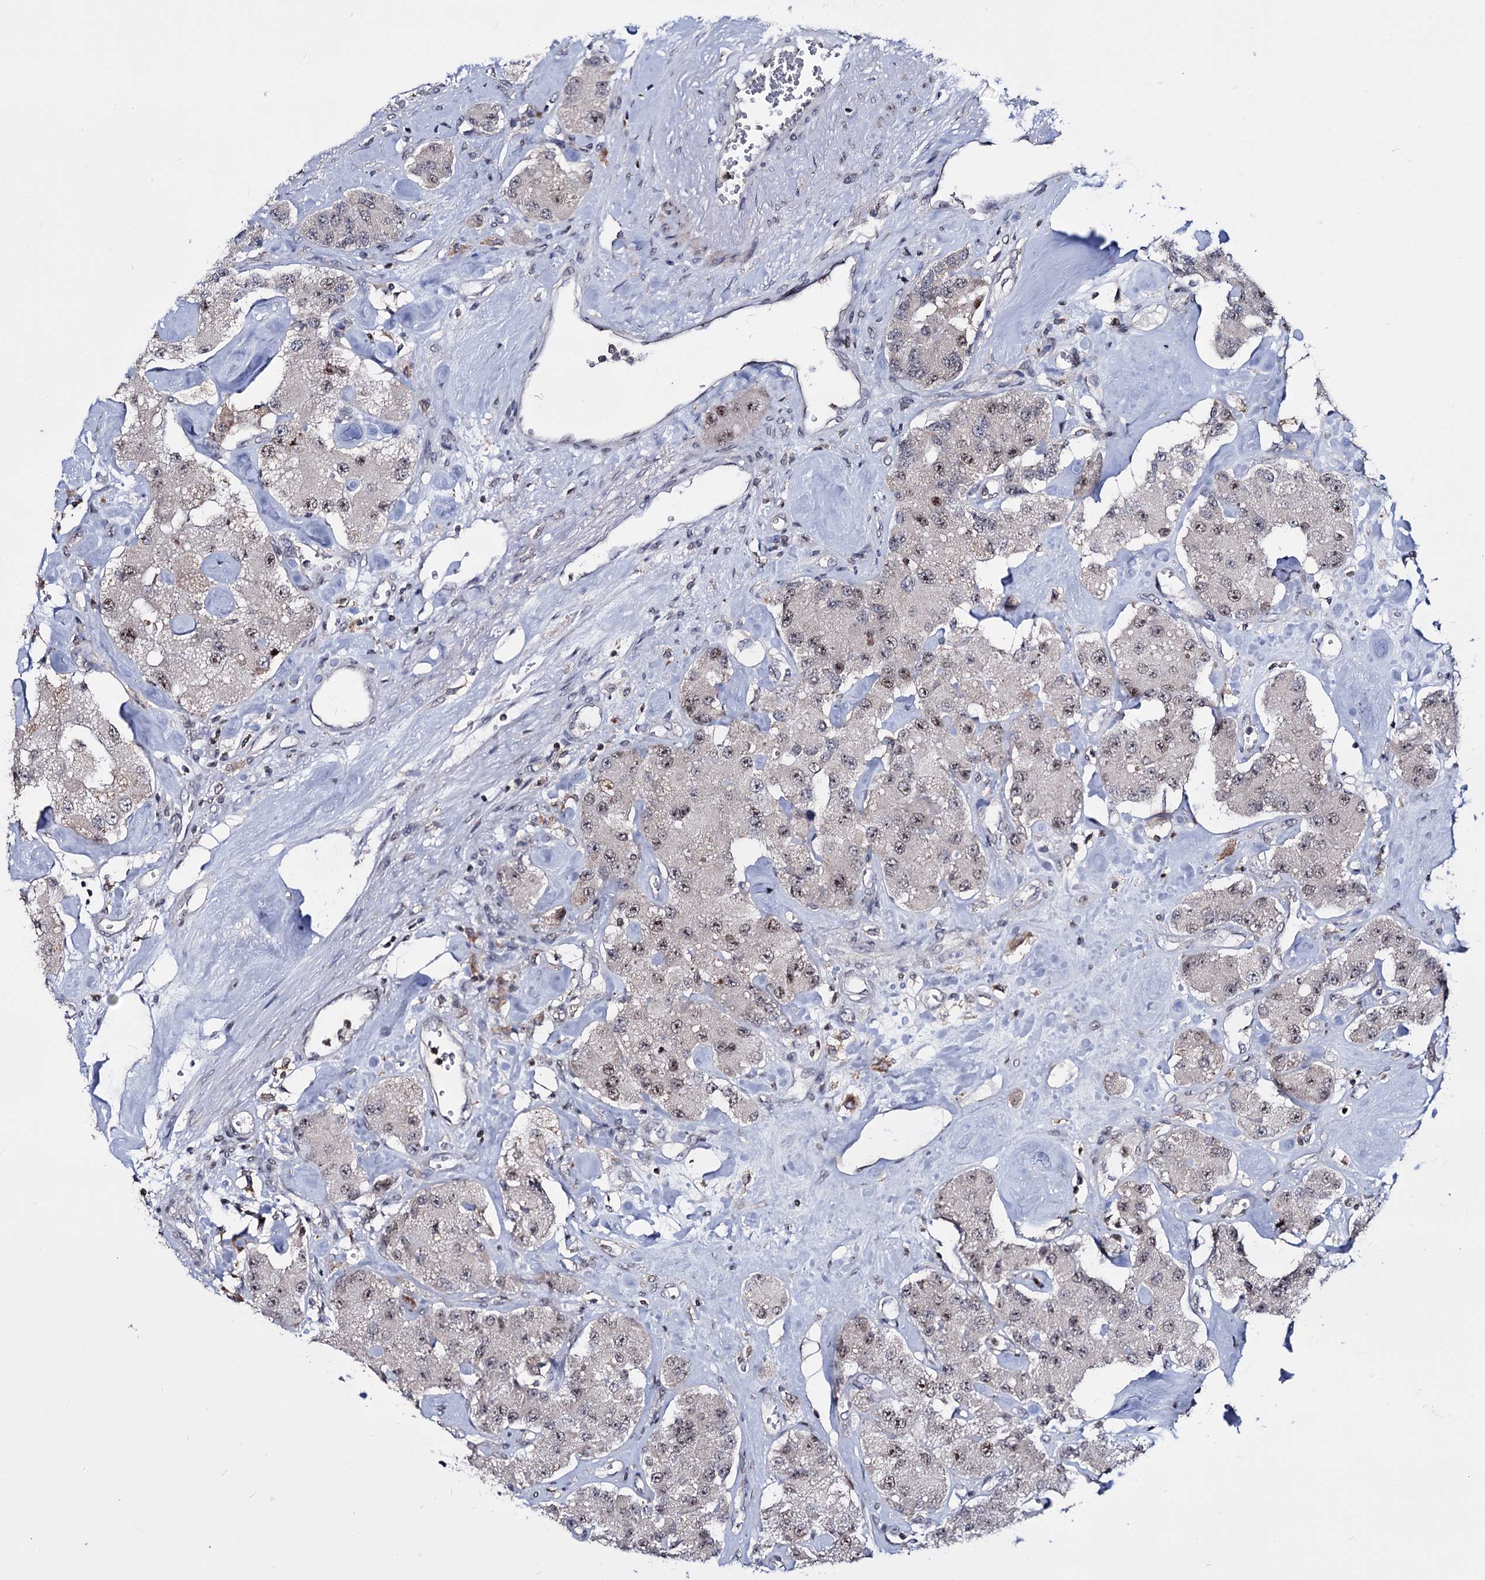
{"staining": {"intensity": "weak", "quantity": ">75%", "location": "nuclear"}, "tissue": "carcinoid", "cell_type": "Tumor cells", "image_type": "cancer", "snomed": [{"axis": "morphology", "description": "Carcinoid, malignant, NOS"}, {"axis": "topography", "description": "Pancreas"}], "caption": "Malignant carcinoid stained for a protein (brown) exhibits weak nuclear positive positivity in about >75% of tumor cells.", "gene": "SMCHD1", "patient": {"sex": "male", "age": 41}}